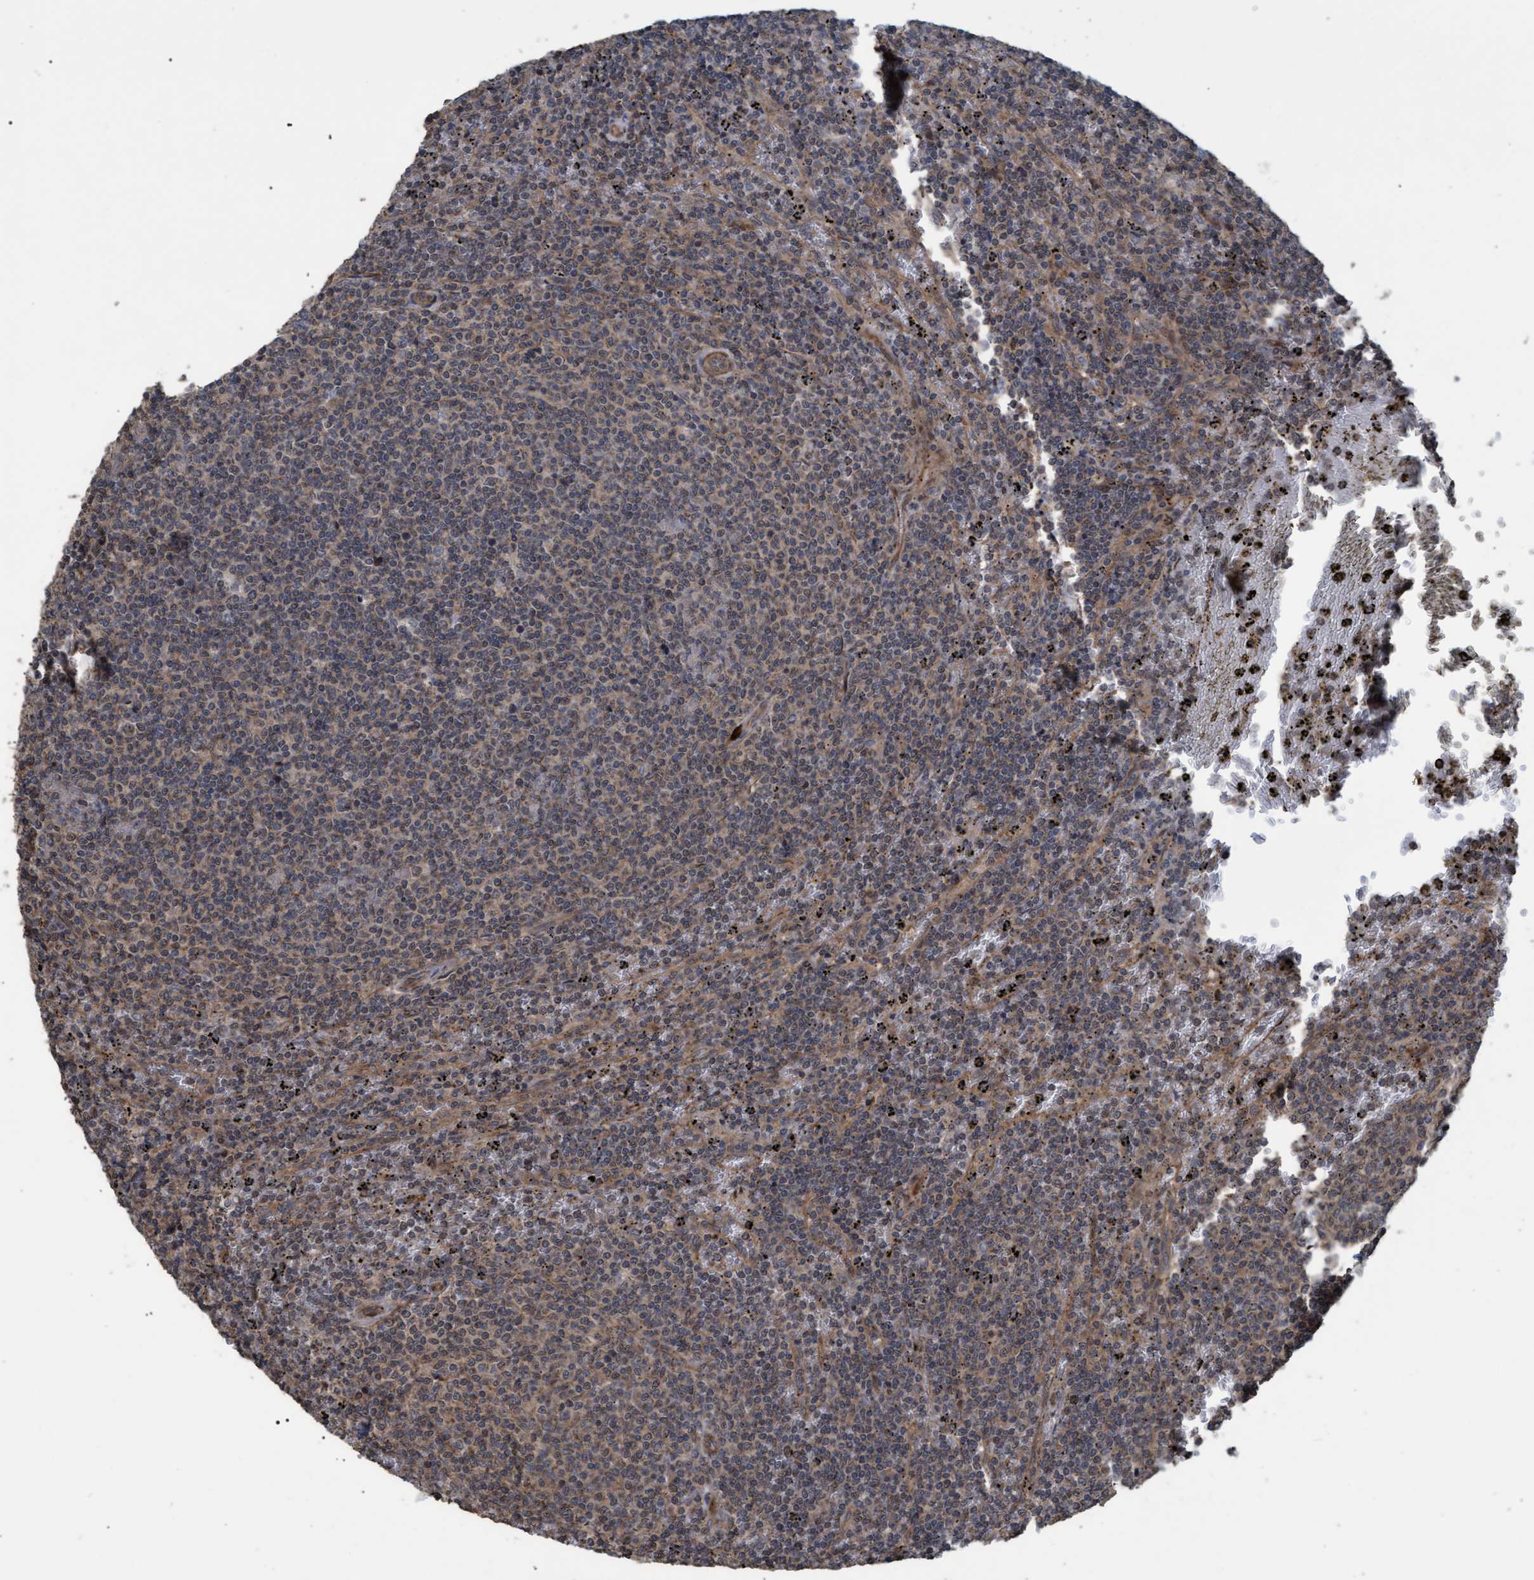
{"staining": {"intensity": "weak", "quantity": "25%-75%", "location": "cytoplasmic/membranous"}, "tissue": "lymphoma", "cell_type": "Tumor cells", "image_type": "cancer", "snomed": [{"axis": "morphology", "description": "Malignant lymphoma, non-Hodgkin's type, Low grade"}, {"axis": "topography", "description": "Spleen"}], "caption": "High-power microscopy captured an immunohistochemistry (IHC) histopathology image of malignant lymphoma, non-Hodgkin's type (low-grade), revealing weak cytoplasmic/membranous positivity in about 25%-75% of tumor cells. The staining was performed using DAB (3,3'-diaminobenzidine) to visualize the protein expression in brown, while the nuclei were stained in blue with hematoxylin (Magnification: 20x).", "gene": "GGT6", "patient": {"sex": "female", "age": 50}}